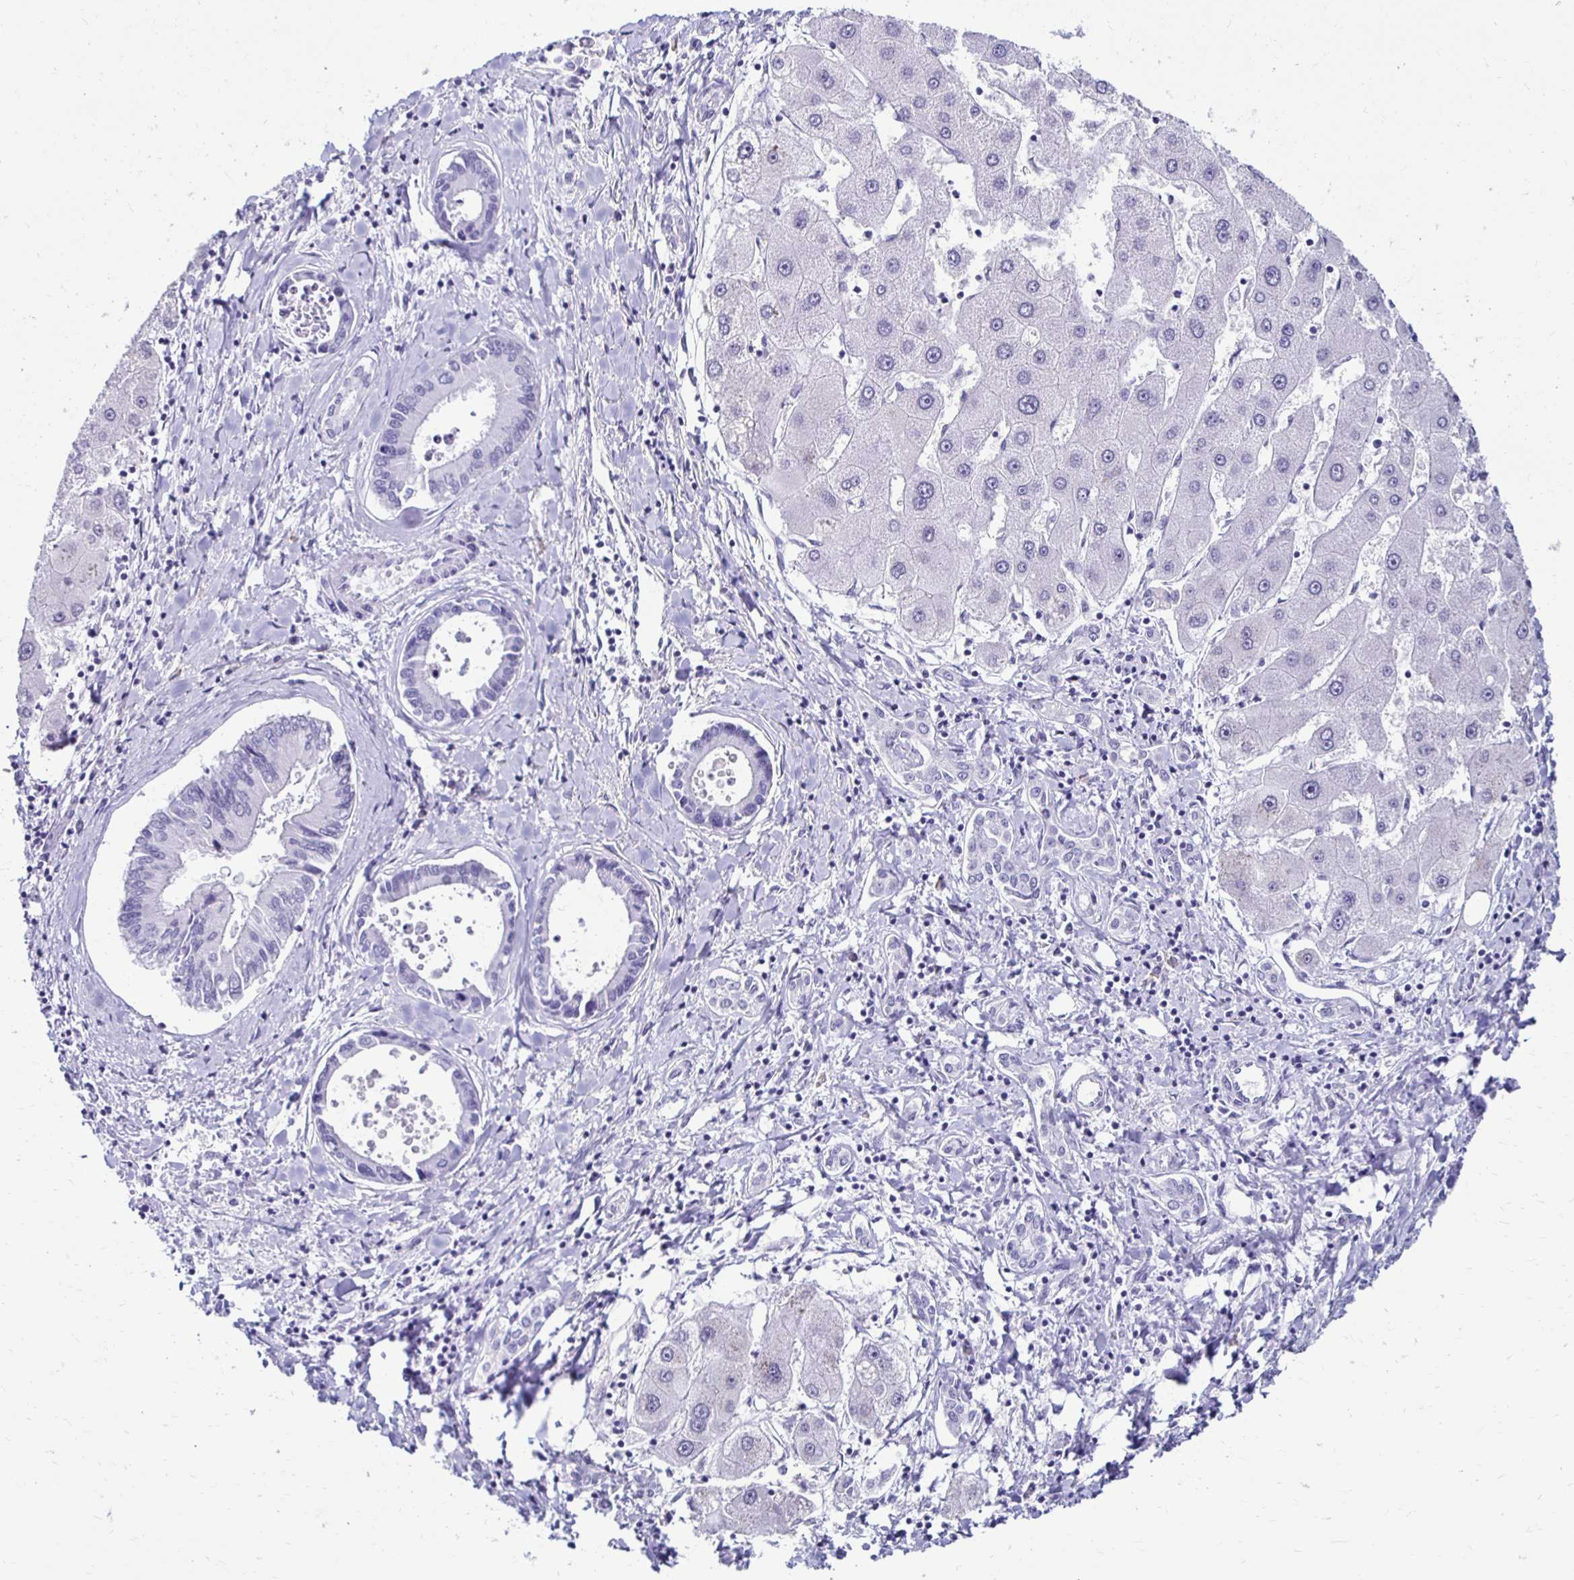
{"staining": {"intensity": "negative", "quantity": "none", "location": "none"}, "tissue": "liver cancer", "cell_type": "Tumor cells", "image_type": "cancer", "snomed": [{"axis": "morphology", "description": "Cholangiocarcinoma"}, {"axis": "topography", "description": "Liver"}], "caption": "The immunohistochemistry (IHC) micrograph has no significant positivity in tumor cells of liver cholangiocarcinoma tissue.", "gene": "CST5", "patient": {"sex": "male", "age": 66}}